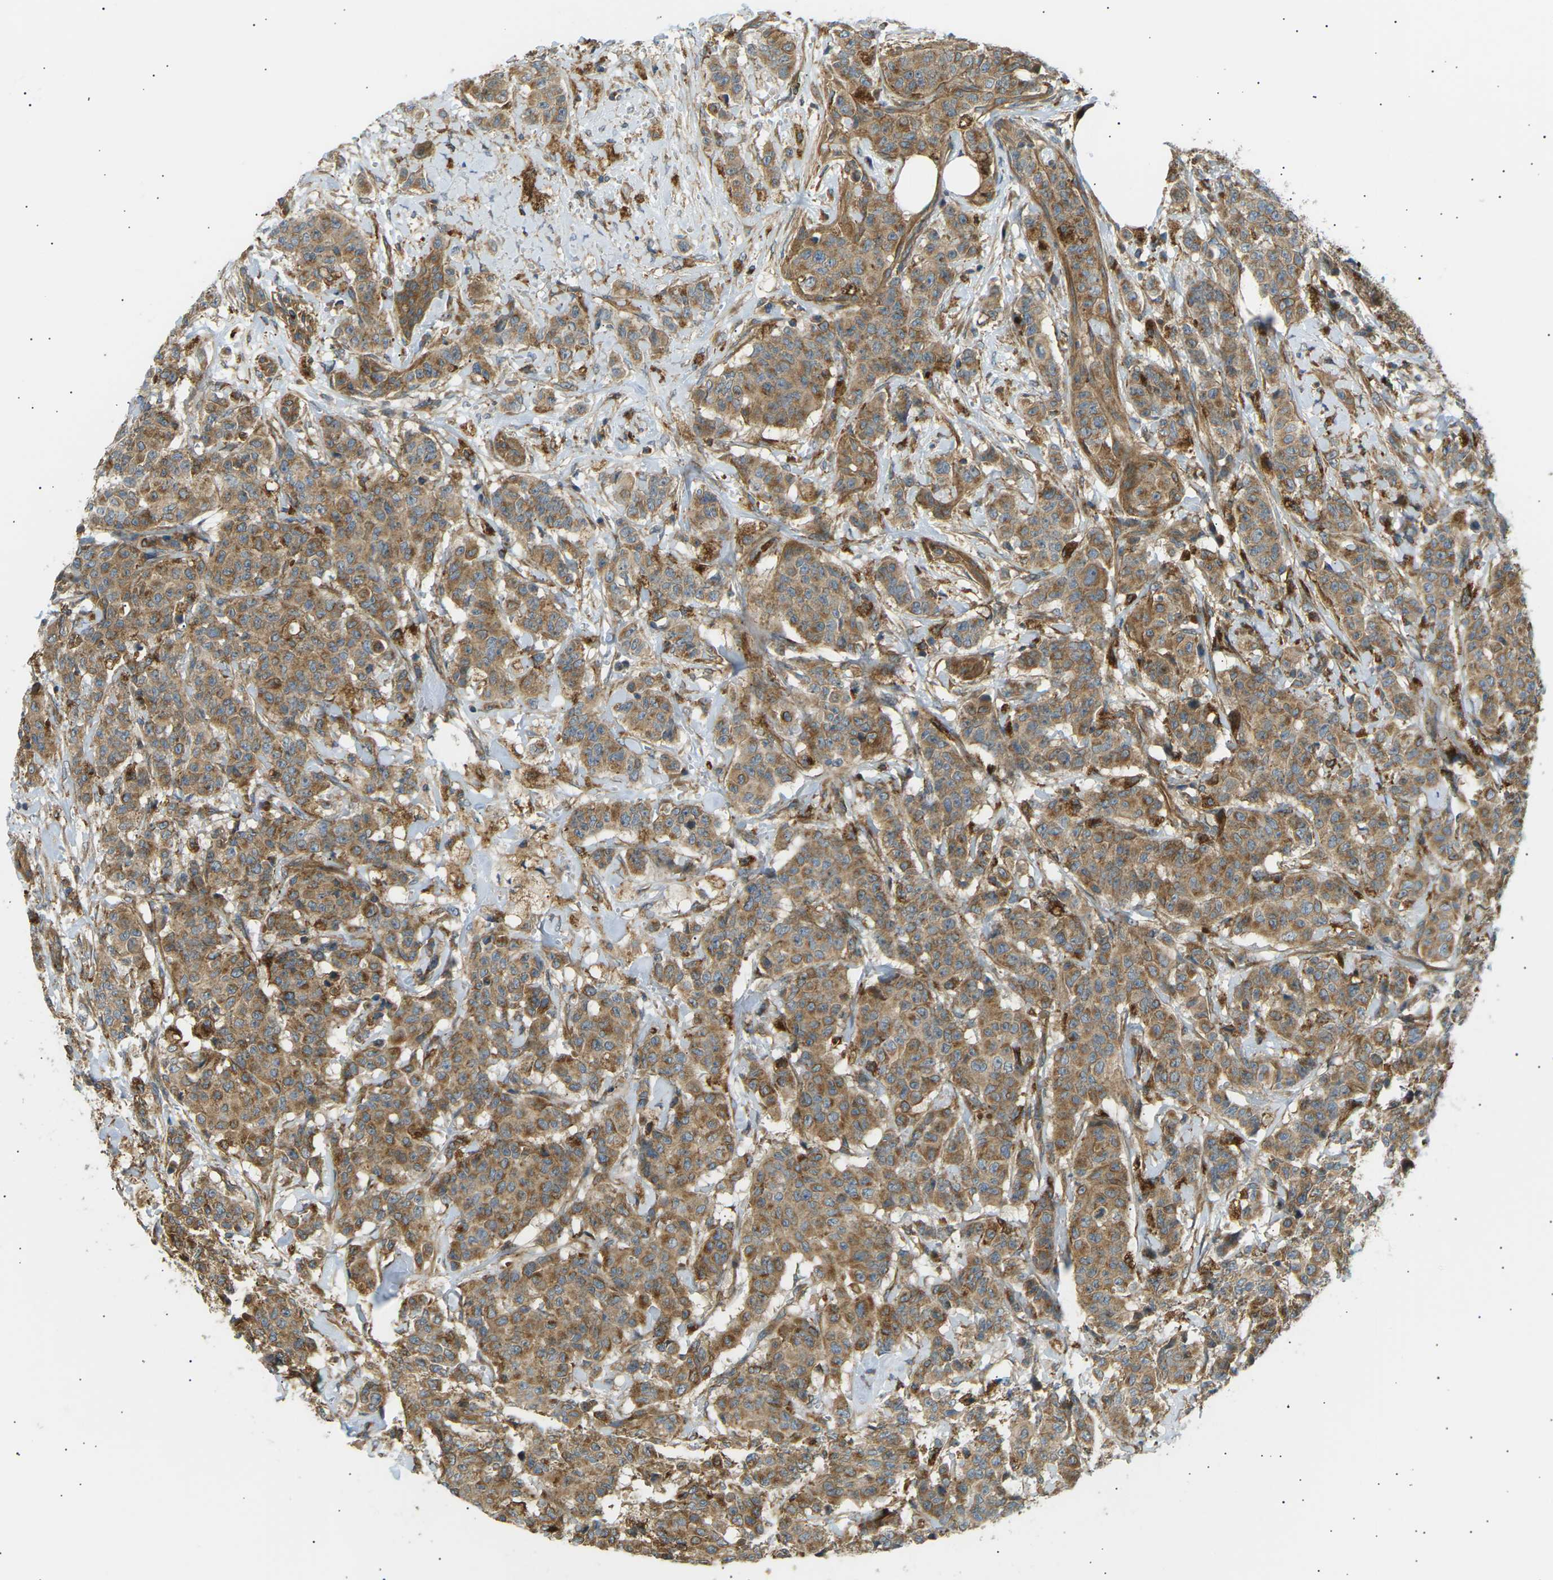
{"staining": {"intensity": "moderate", "quantity": ">75%", "location": "cytoplasmic/membranous"}, "tissue": "breast cancer", "cell_type": "Tumor cells", "image_type": "cancer", "snomed": [{"axis": "morphology", "description": "Normal tissue, NOS"}, {"axis": "morphology", "description": "Duct carcinoma"}, {"axis": "topography", "description": "Breast"}], "caption": "Protein staining of breast cancer tissue exhibits moderate cytoplasmic/membranous positivity in about >75% of tumor cells.", "gene": "CDK17", "patient": {"sex": "female", "age": 40}}